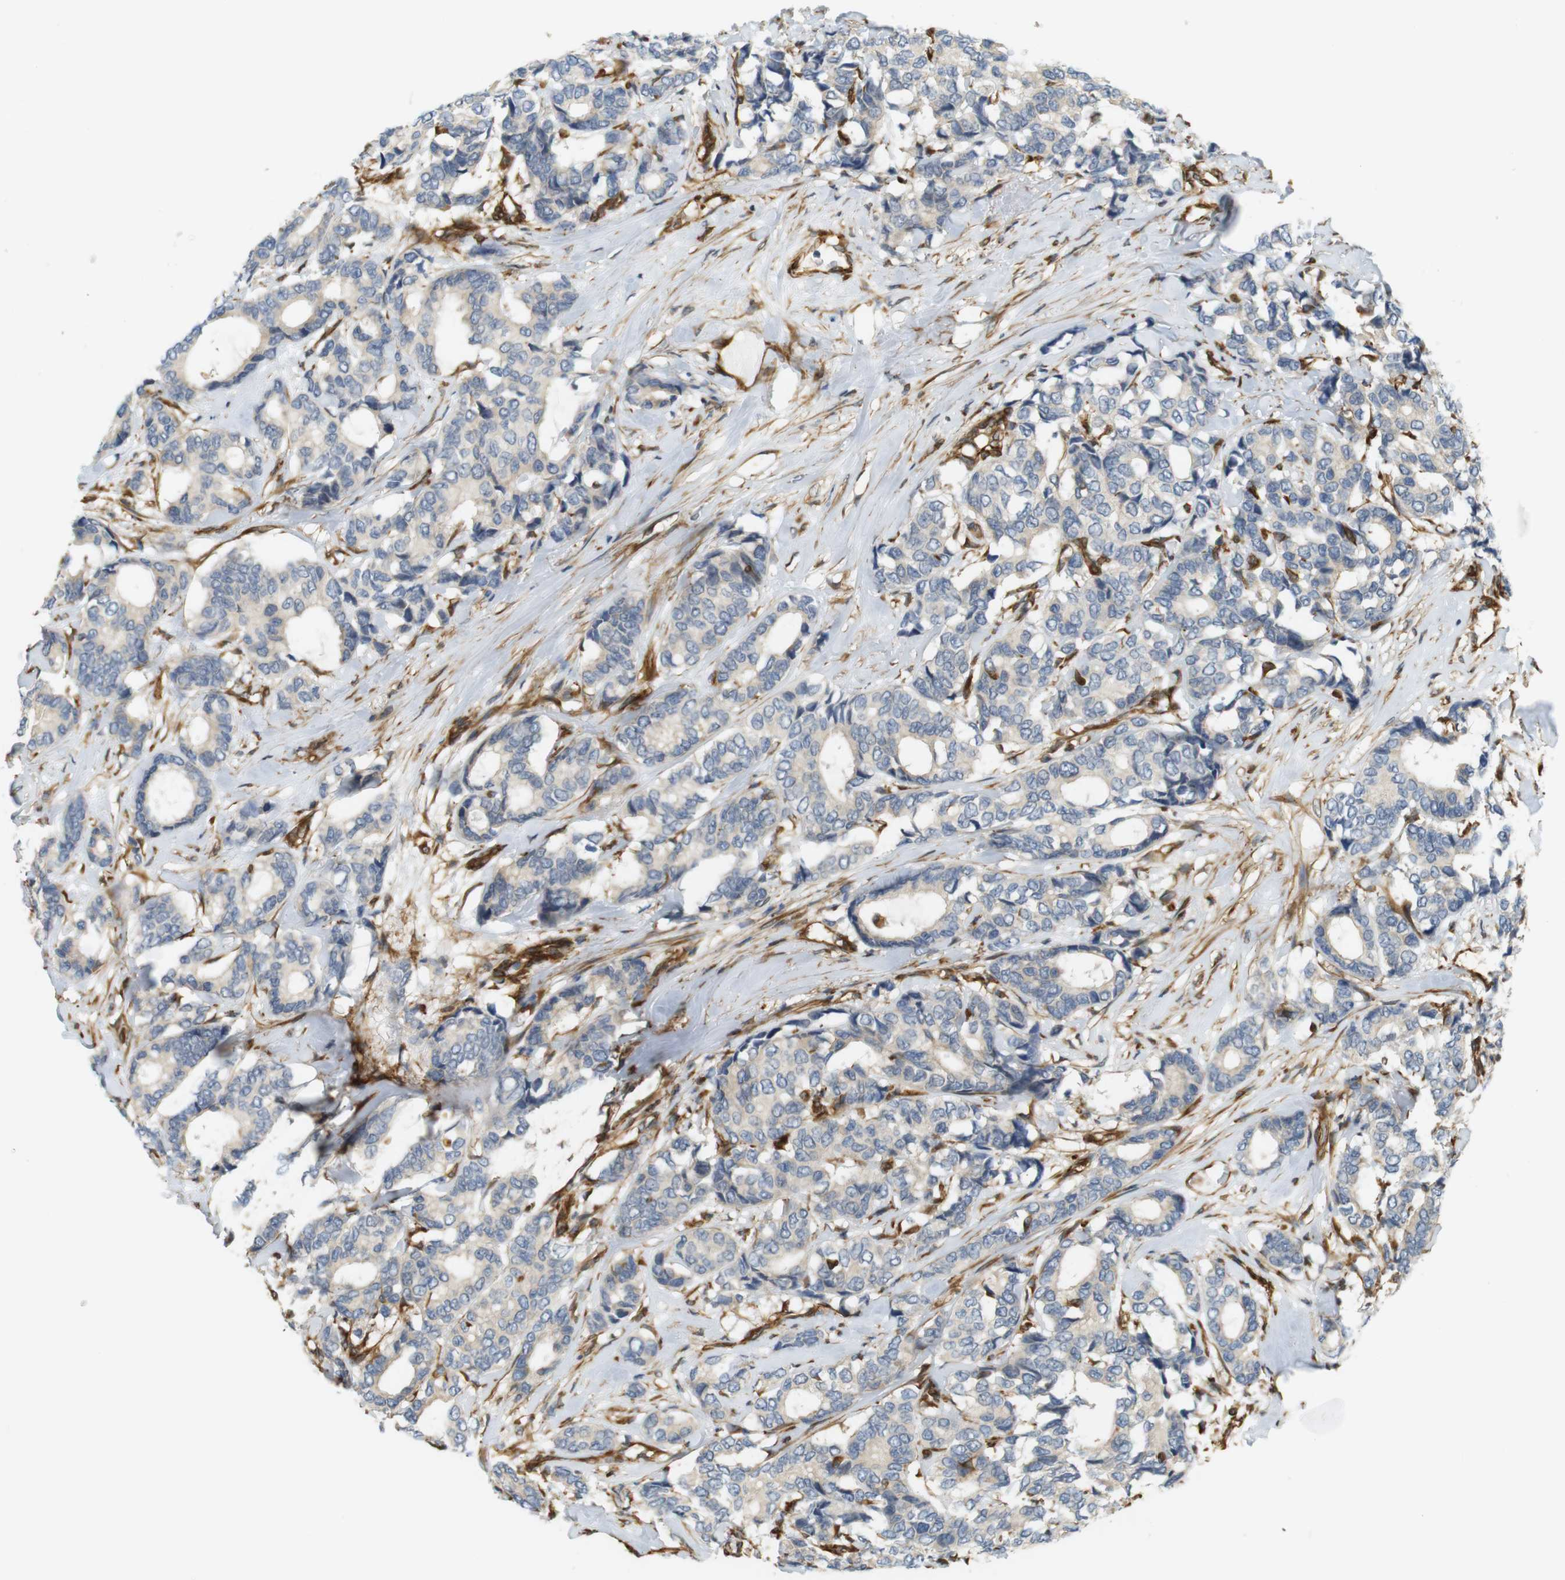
{"staining": {"intensity": "negative", "quantity": "none", "location": "none"}, "tissue": "breast cancer", "cell_type": "Tumor cells", "image_type": "cancer", "snomed": [{"axis": "morphology", "description": "Duct carcinoma"}, {"axis": "topography", "description": "Breast"}], "caption": "The IHC micrograph has no significant staining in tumor cells of breast infiltrating ductal carcinoma tissue.", "gene": "CYTH3", "patient": {"sex": "female", "age": 87}}